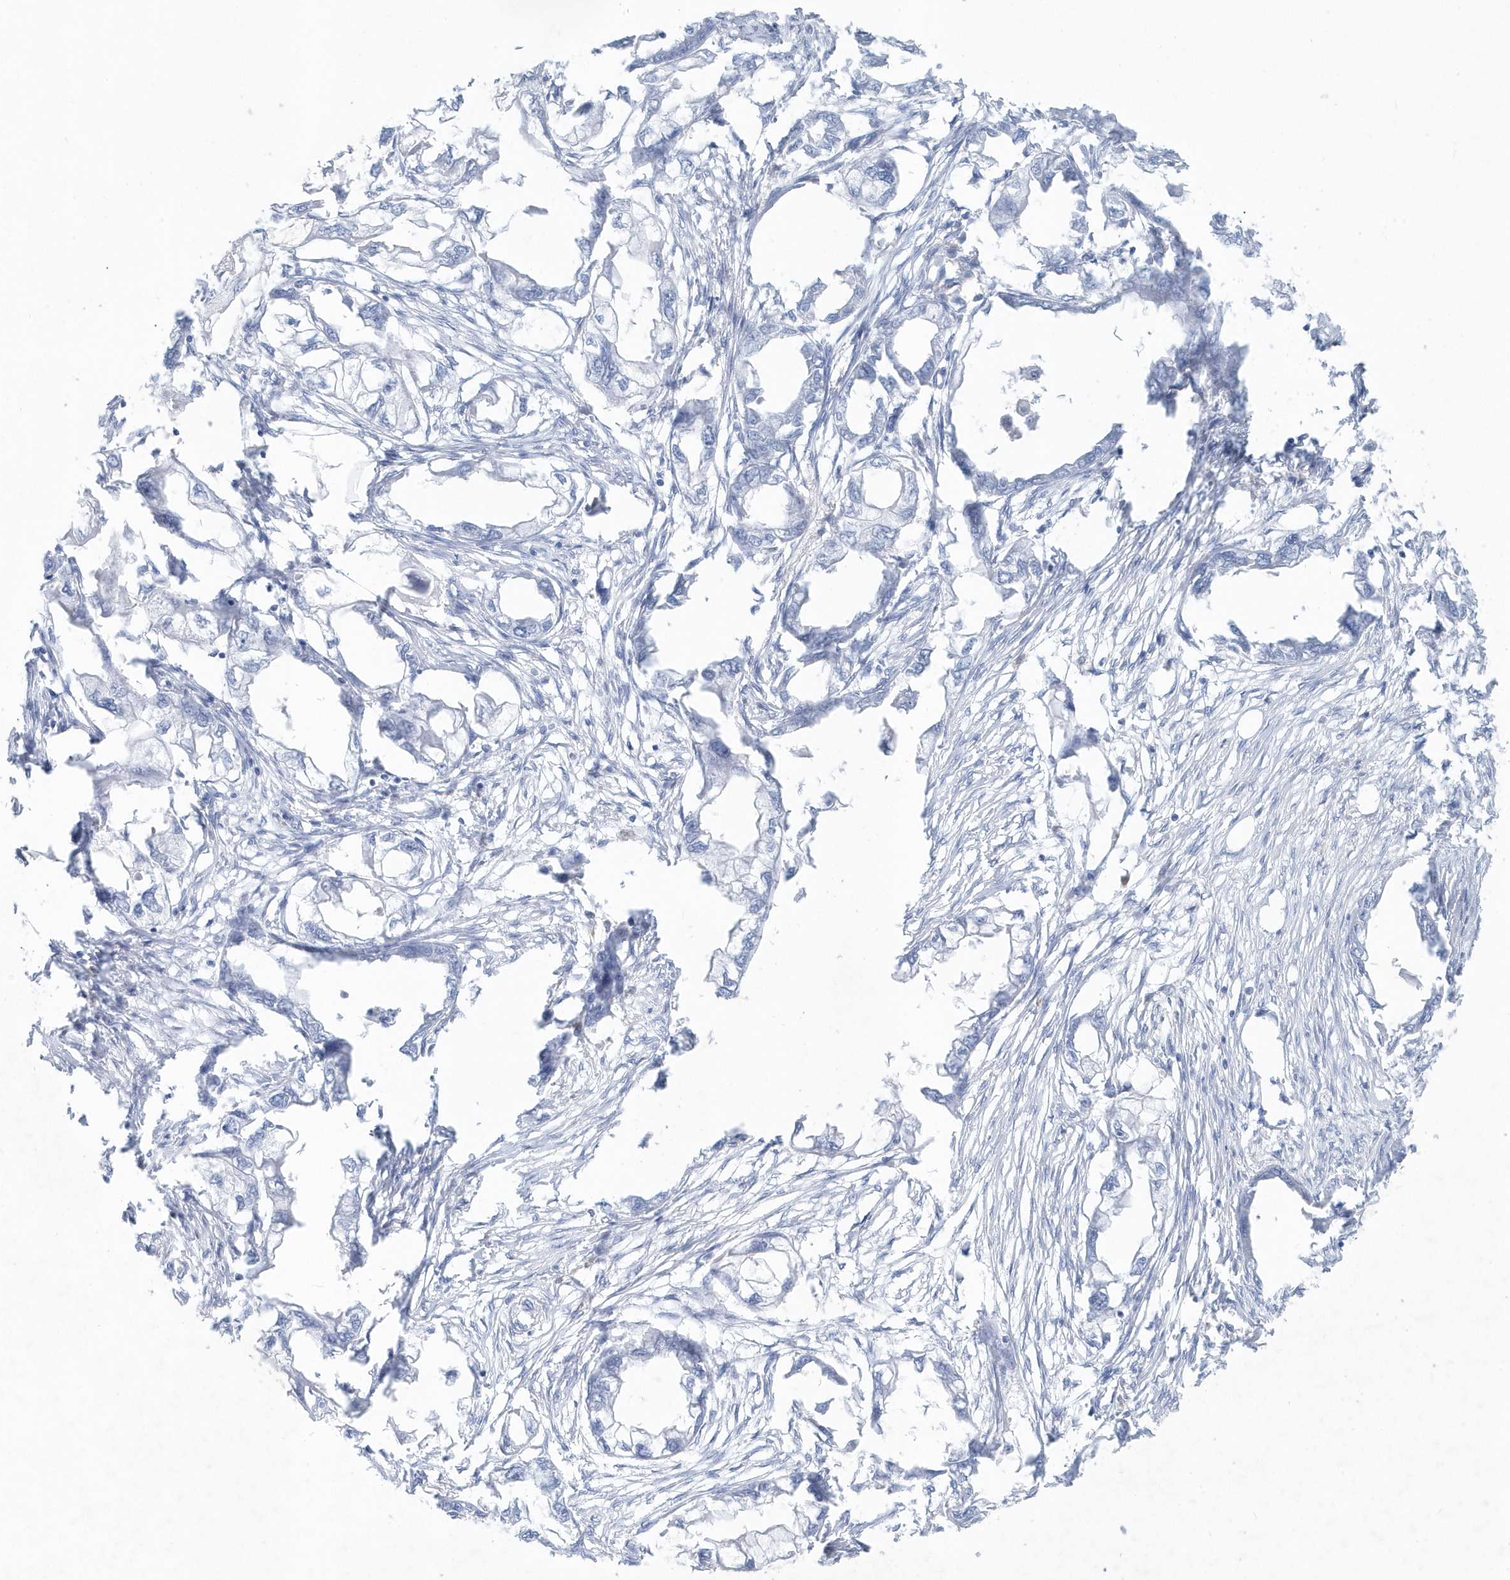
{"staining": {"intensity": "negative", "quantity": "none", "location": "none"}, "tissue": "endometrial cancer", "cell_type": "Tumor cells", "image_type": "cancer", "snomed": [{"axis": "morphology", "description": "Adenocarcinoma, NOS"}, {"axis": "morphology", "description": "Adenocarcinoma, metastatic, NOS"}, {"axis": "topography", "description": "Adipose tissue"}, {"axis": "topography", "description": "Endometrium"}], "caption": "This is an immunohistochemistry (IHC) micrograph of human endometrial cancer. There is no expression in tumor cells.", "gene": "FAM98A", "patient": {"sex": "female", "age": 67}}